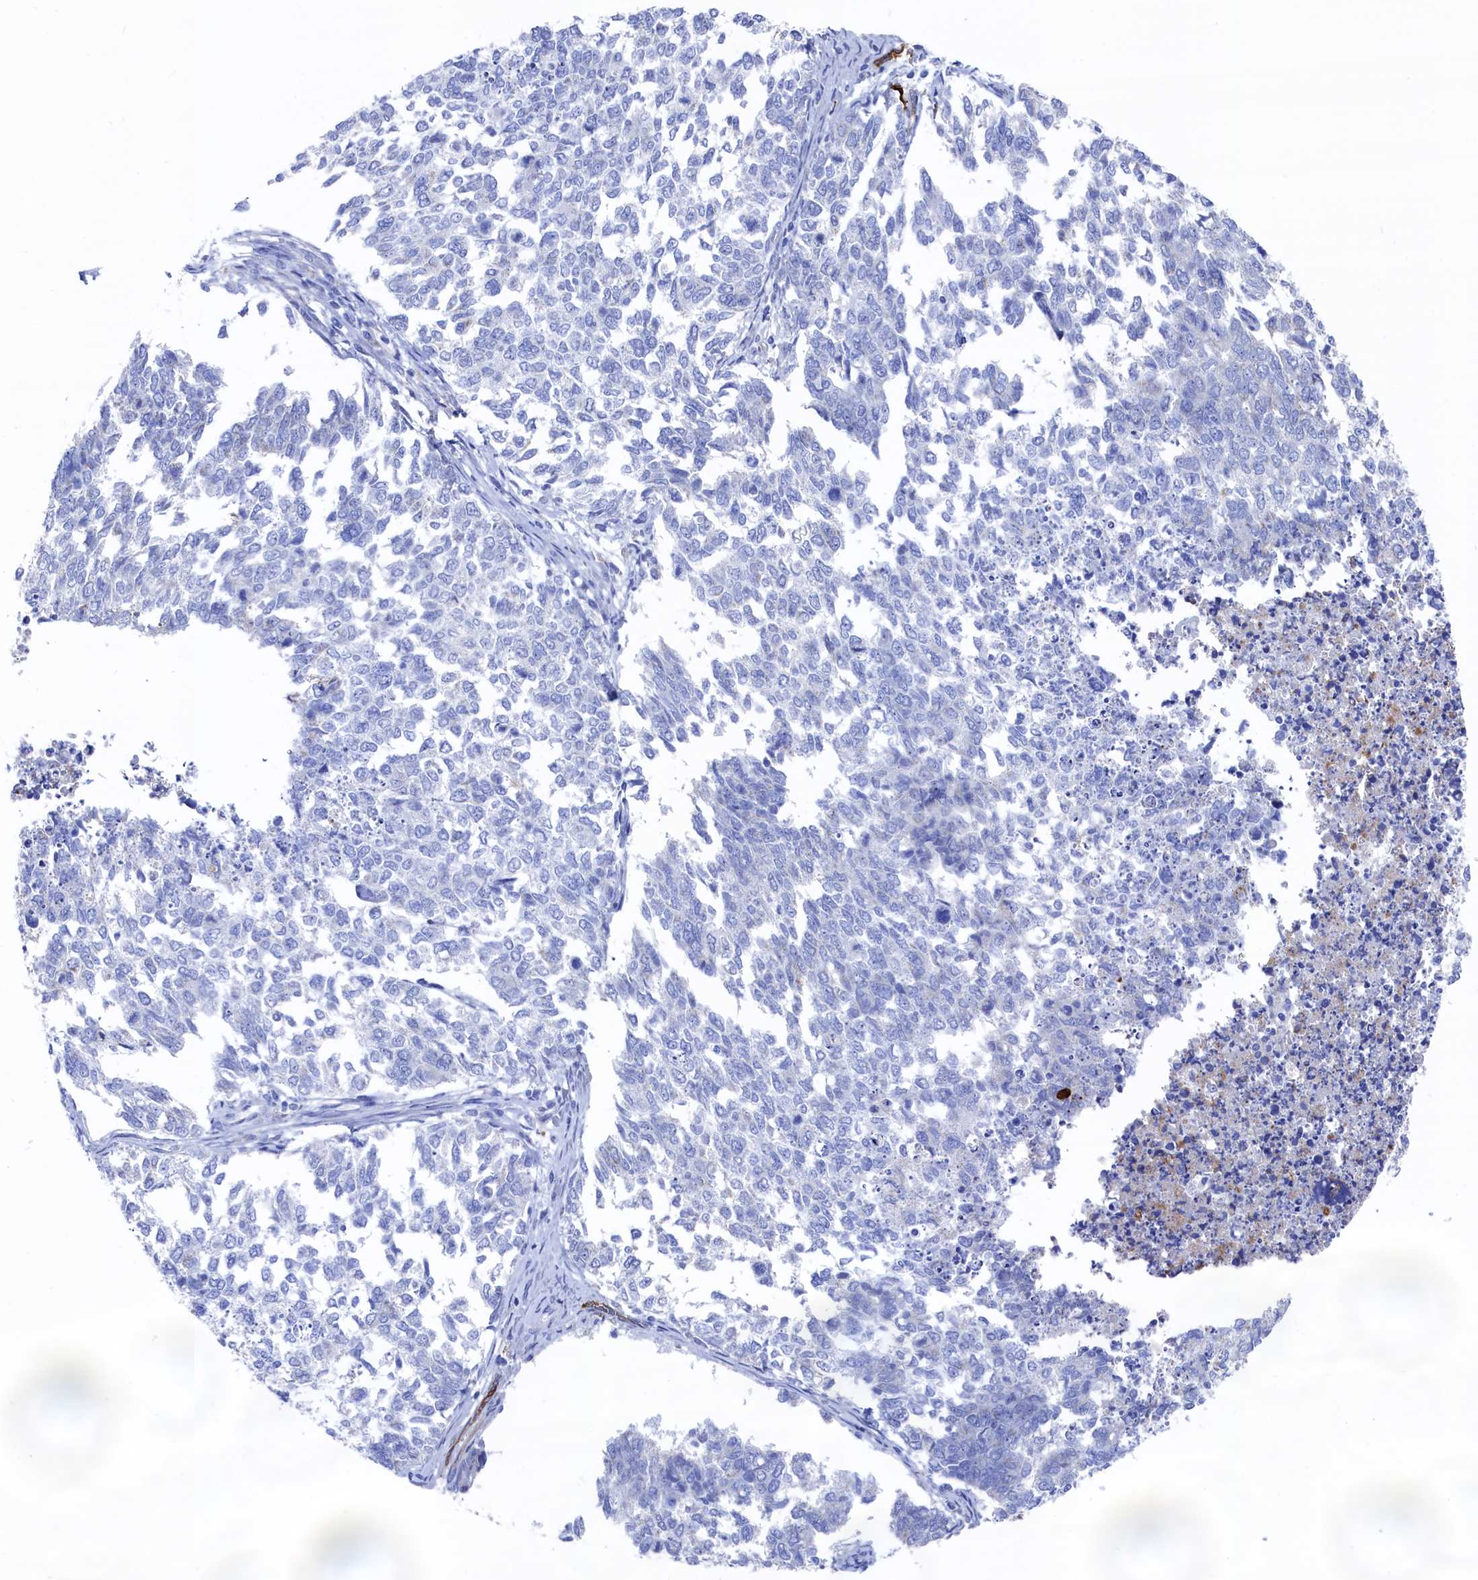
{"staining": {"intensity": "negative", "quantity": "none", "location": "none"}, "tissue": "cervical cancer", "cell_type": "Tumor cells", "image_type": "cancer", "snomed": [{"axis": "morphology", "description": "Squamous cell carcinoma, NOS"}, {"axis": "topography", "description": "Cervix"}], "caption": "Immunohistochemistry image of neoplastic tissue: human cervical cancer (squamous cell carcinoma) stained with DAB (3,3'-diaminobenzidine) shows no significant protein positivity in tumor cells.", "gene": "C12orf73", "patient": {"sex": "female", "age": 63}}